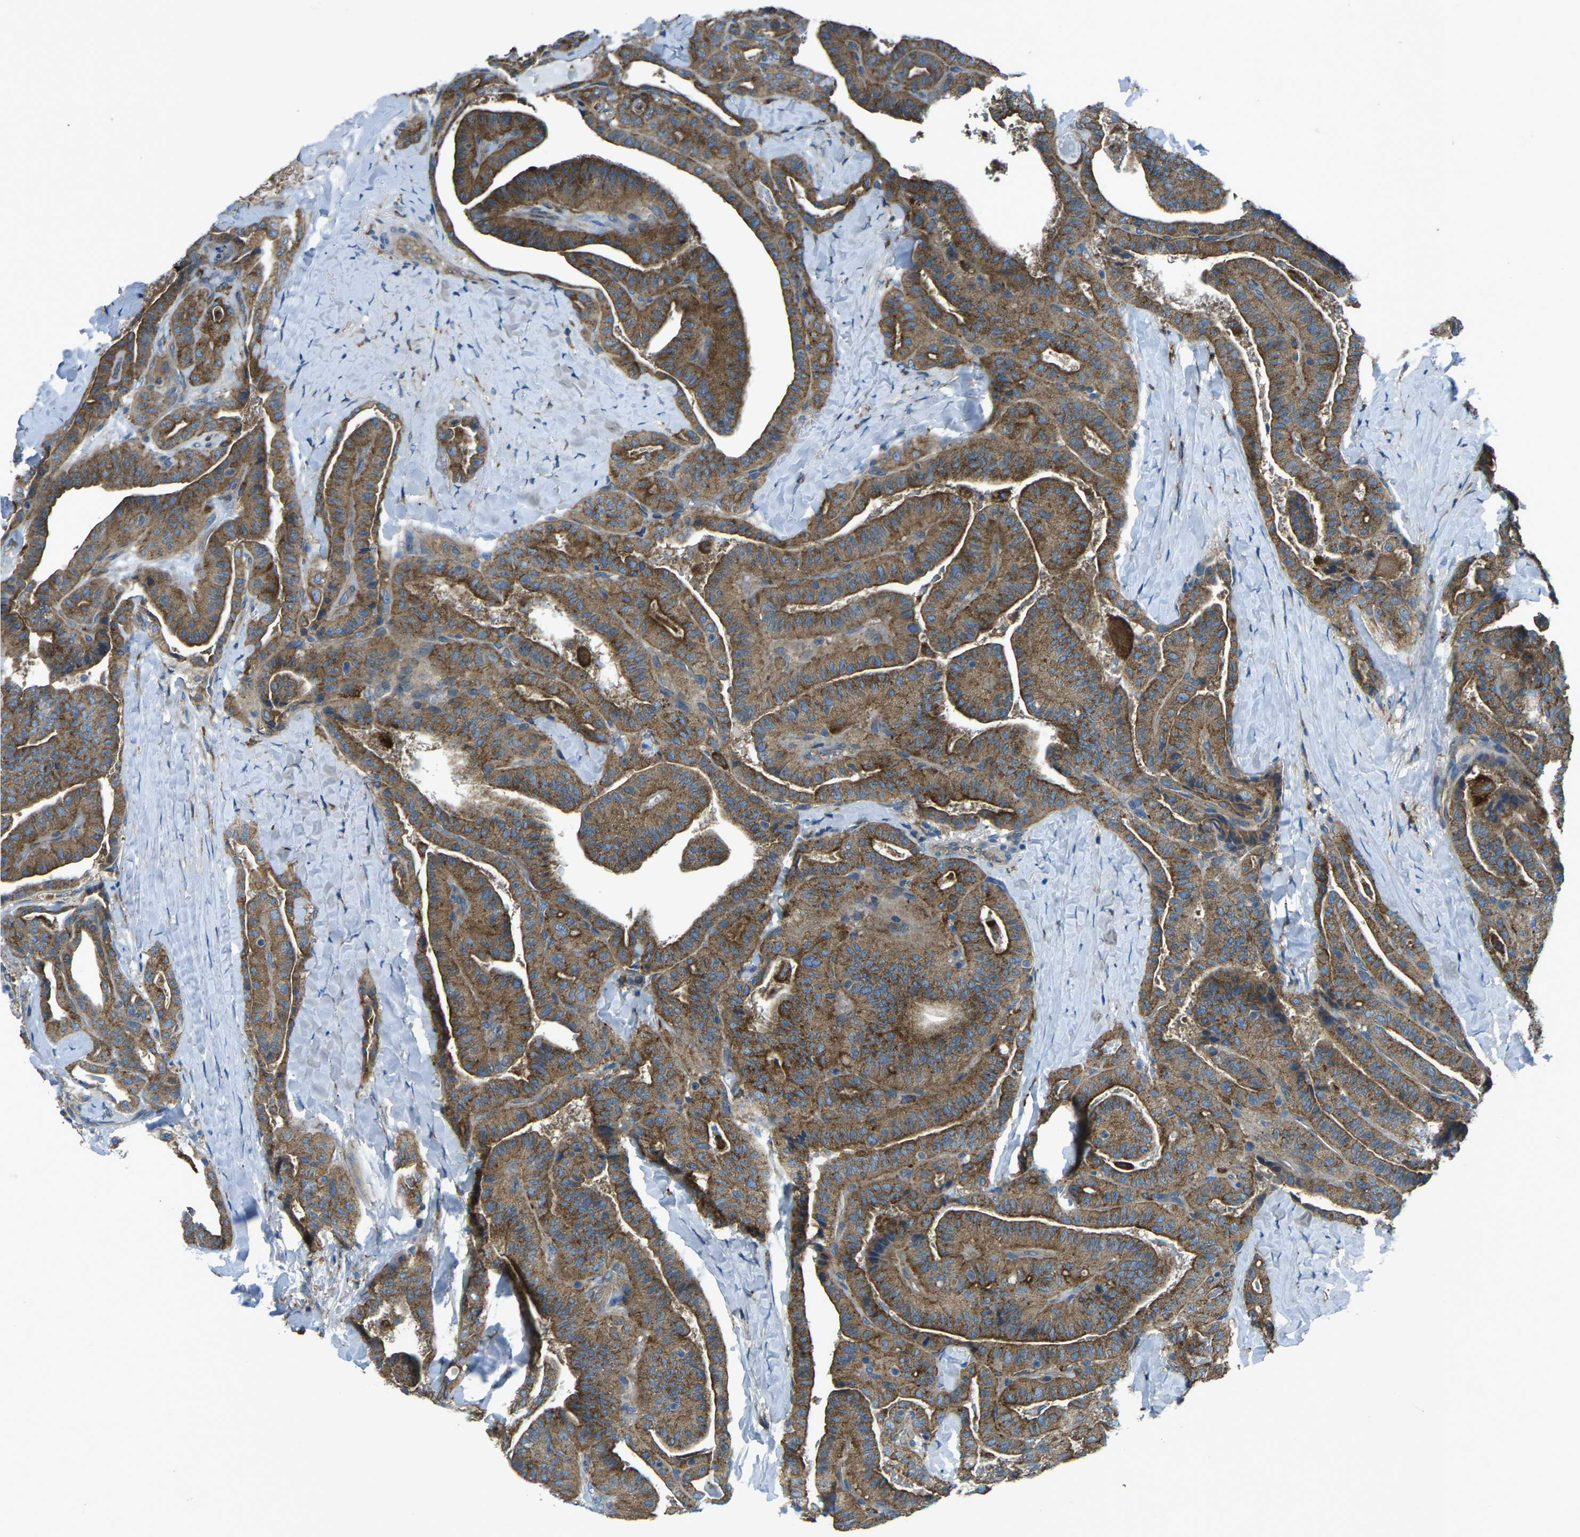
{"staining": {"intensity": "moderate", "quantity": ">75%", "location": "cytoplasmic/membranous"}, "tissue": "thyroid cancer", "cell_type": "Tumor cells", "image_type": "cancer", "snomed": [{"axis": "morphology", "description": "Papillary adenocarcinoma, NOS"}, {"axis": "topography", "description": "Thyroid gland"}], "caption": "This is an image of immunohistochemistry staining of papillary adenocarcinoma (thyroid), which shows moderate staining in the cytoplasmic/membranous of tumor cells.", "gene": "CDK17", "patient": {"sex": "male", "age": 77}}